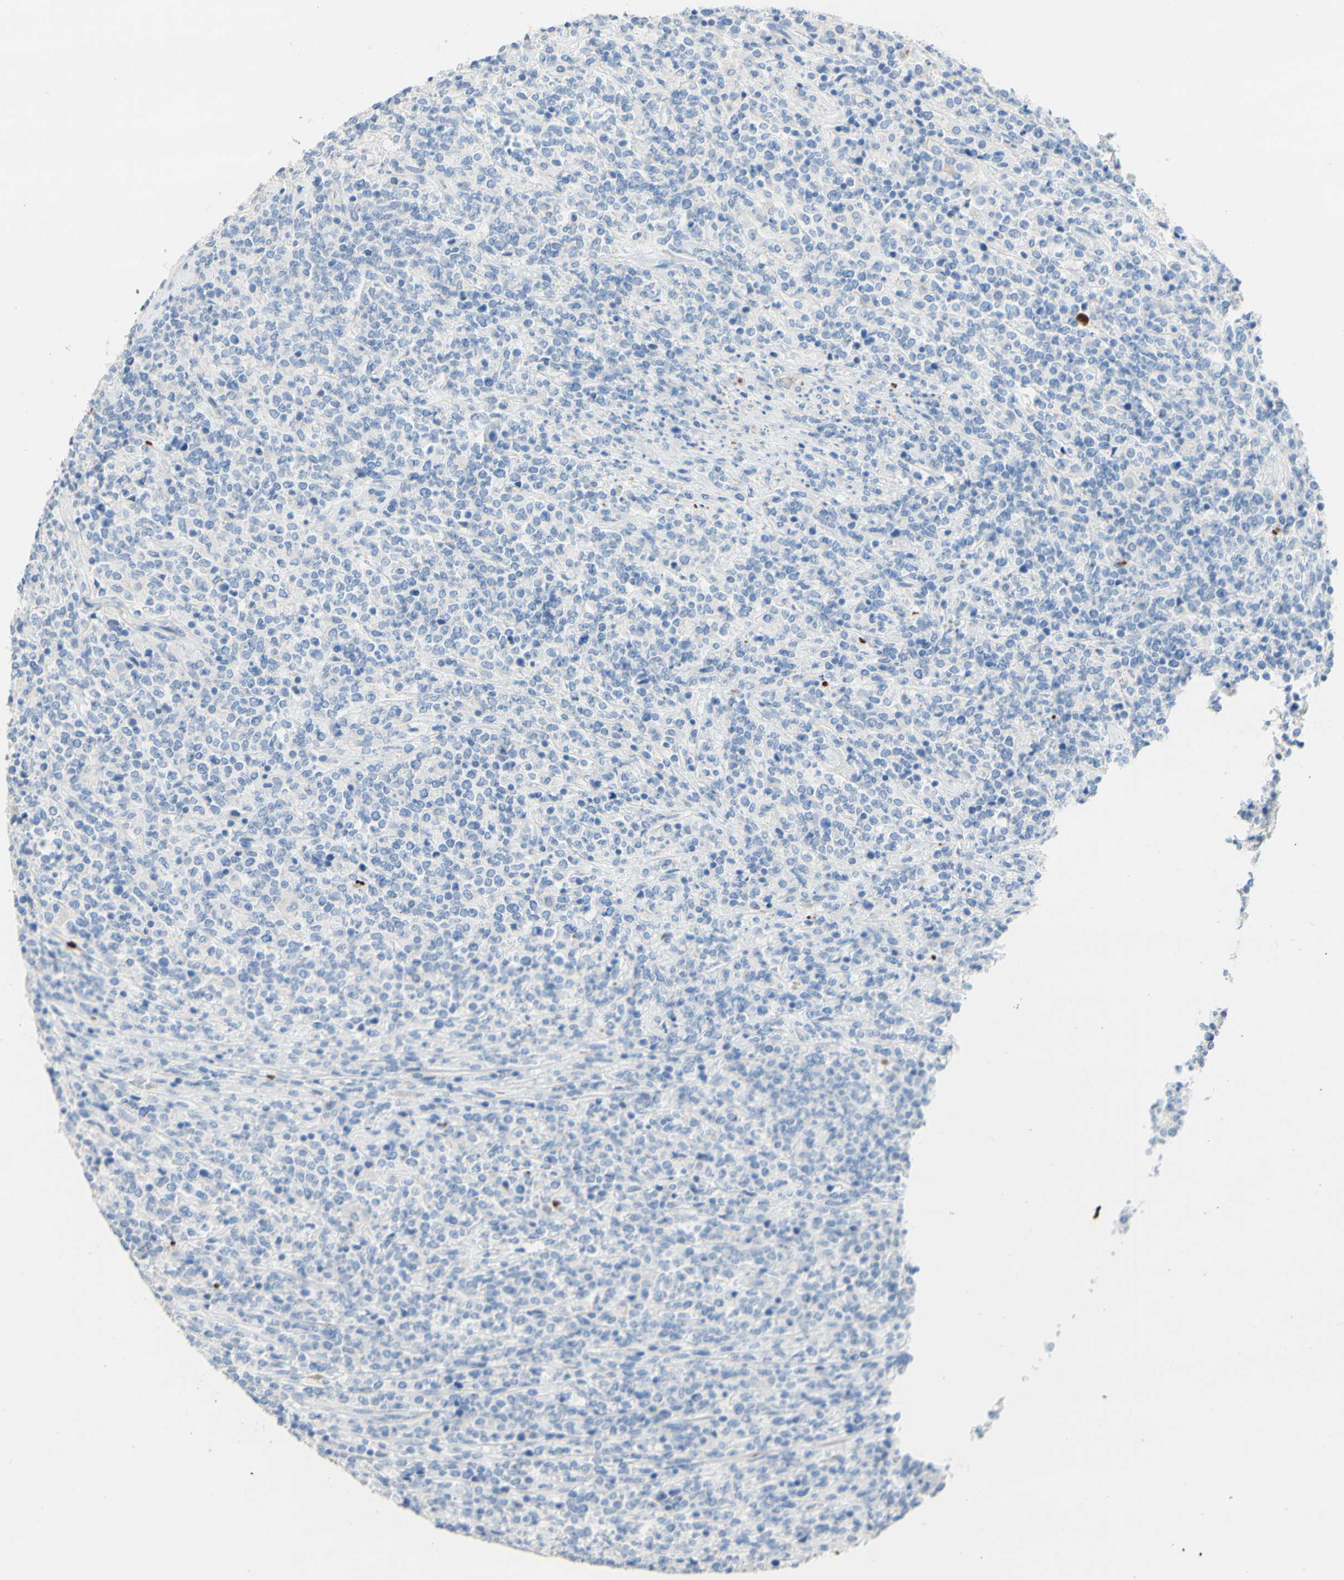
{"staining": {"intensity": "negative", "quantity": "none", "location": "none"}, "tissue": "lymphoma", "cell_type": "Tumor cells", "image_type": "cancer", "snomed": [{"axis": "morphology", "description": "Malignant lymphoma, non-Hodgkin's type, High grade"}, {"axis": "topography", "description": "Soft tissue"}], "caption": "High power microscopy image of an immunohistochemistry photomicrograph of malignant lymphoma, non-Hodgkin's type (high-grade), revealing no significant staining in tumor cells.", "gene": "DSC2", "patient": {"sex": "male", "age": 18}}